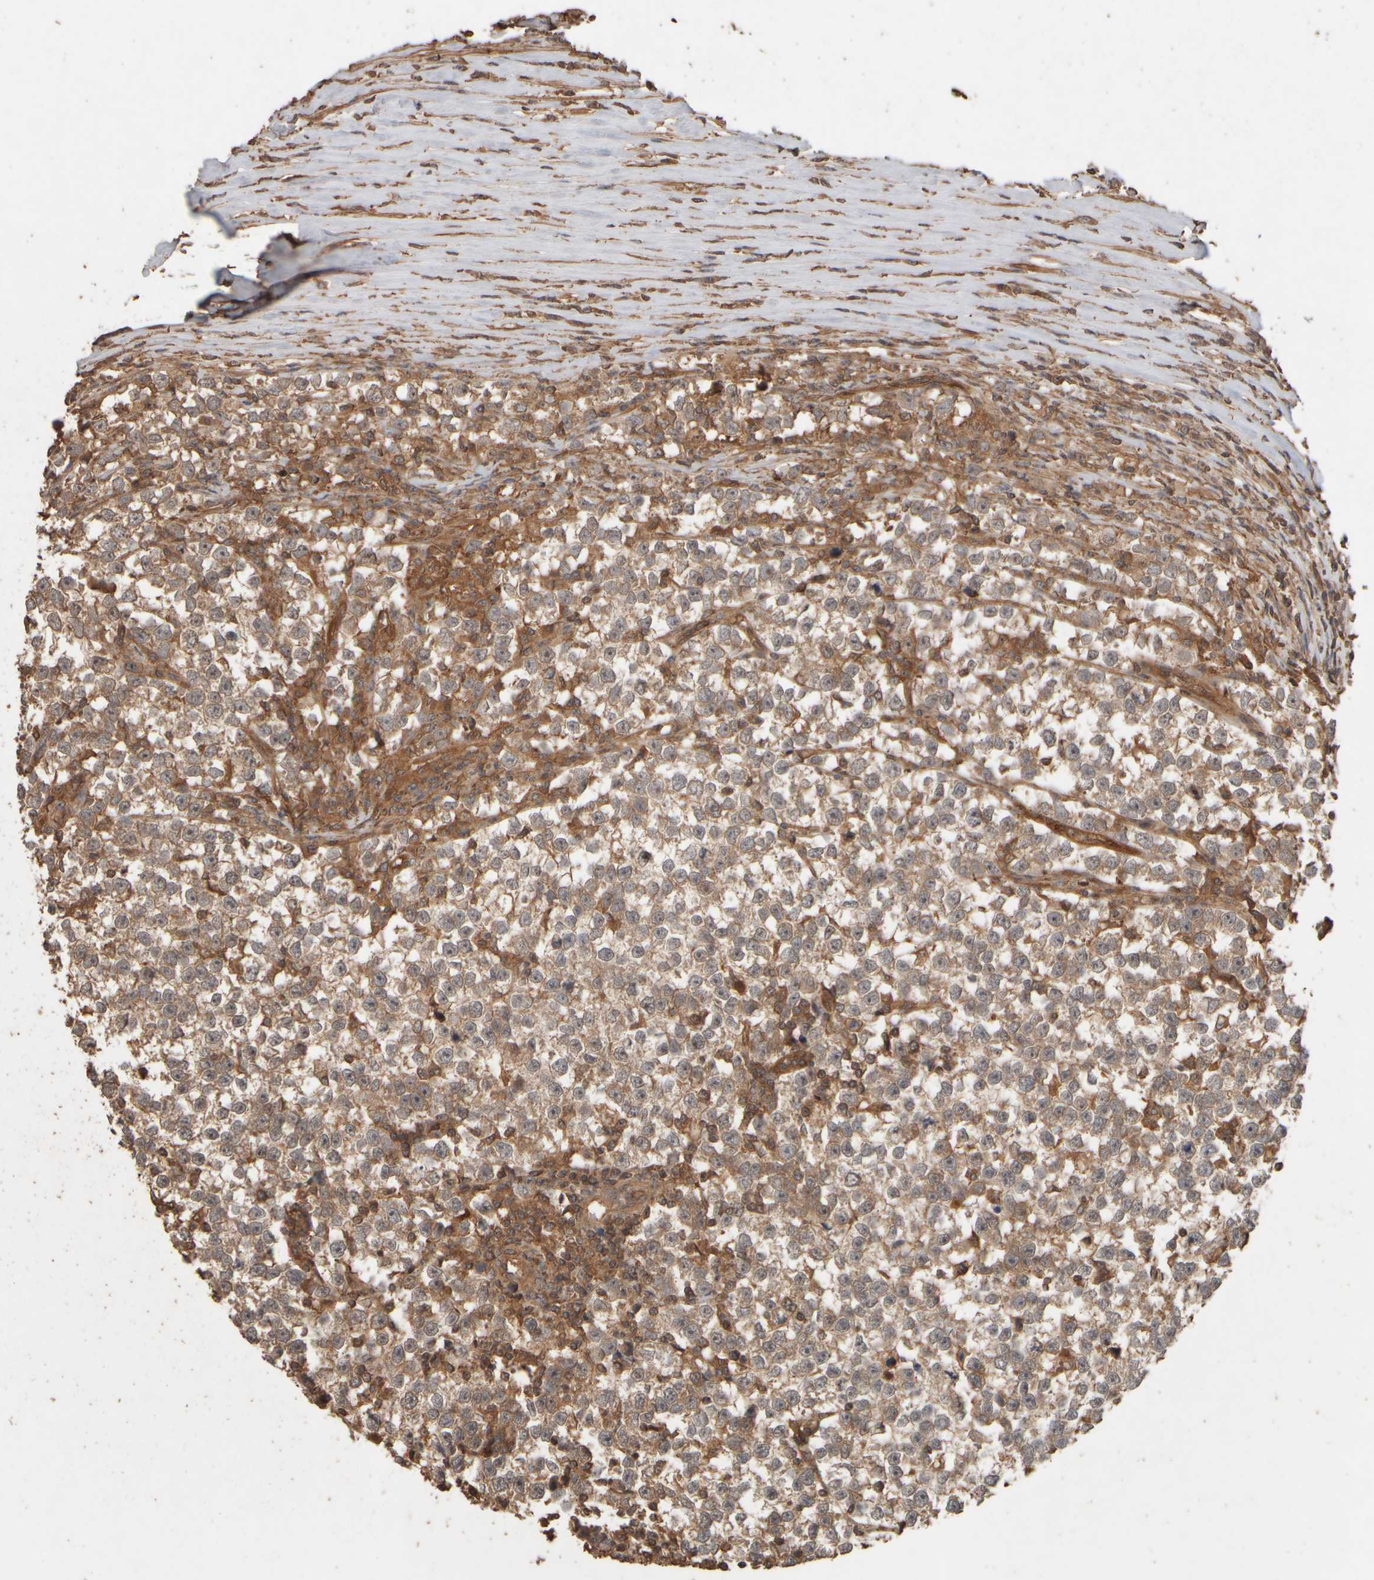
{"staining": {"intensity": "moderate", "quantity": ">75%", "location": "cytoplasmic/membranous,nuclear"}, "tissue": "testis cancer", "cell_type": "Tumor cells", "image_type": "cancer", "snomed": [{"axis": "morphology", "description": "Normal tissue, NOS"}, {"axis": "morphology", "description": "Seminoma, NOS"}, {"axis": "topography", "description": "Testis"}], "caption": "About >75% of tumor cells in human seminoma (testis) demonstrate moderate cytoplasmic/membranous and nuclear protein positivity as visualized by brown immunohistochemical staining.", "gene": "SPHK1", "patient": {"sex": "male", "age": 43}}